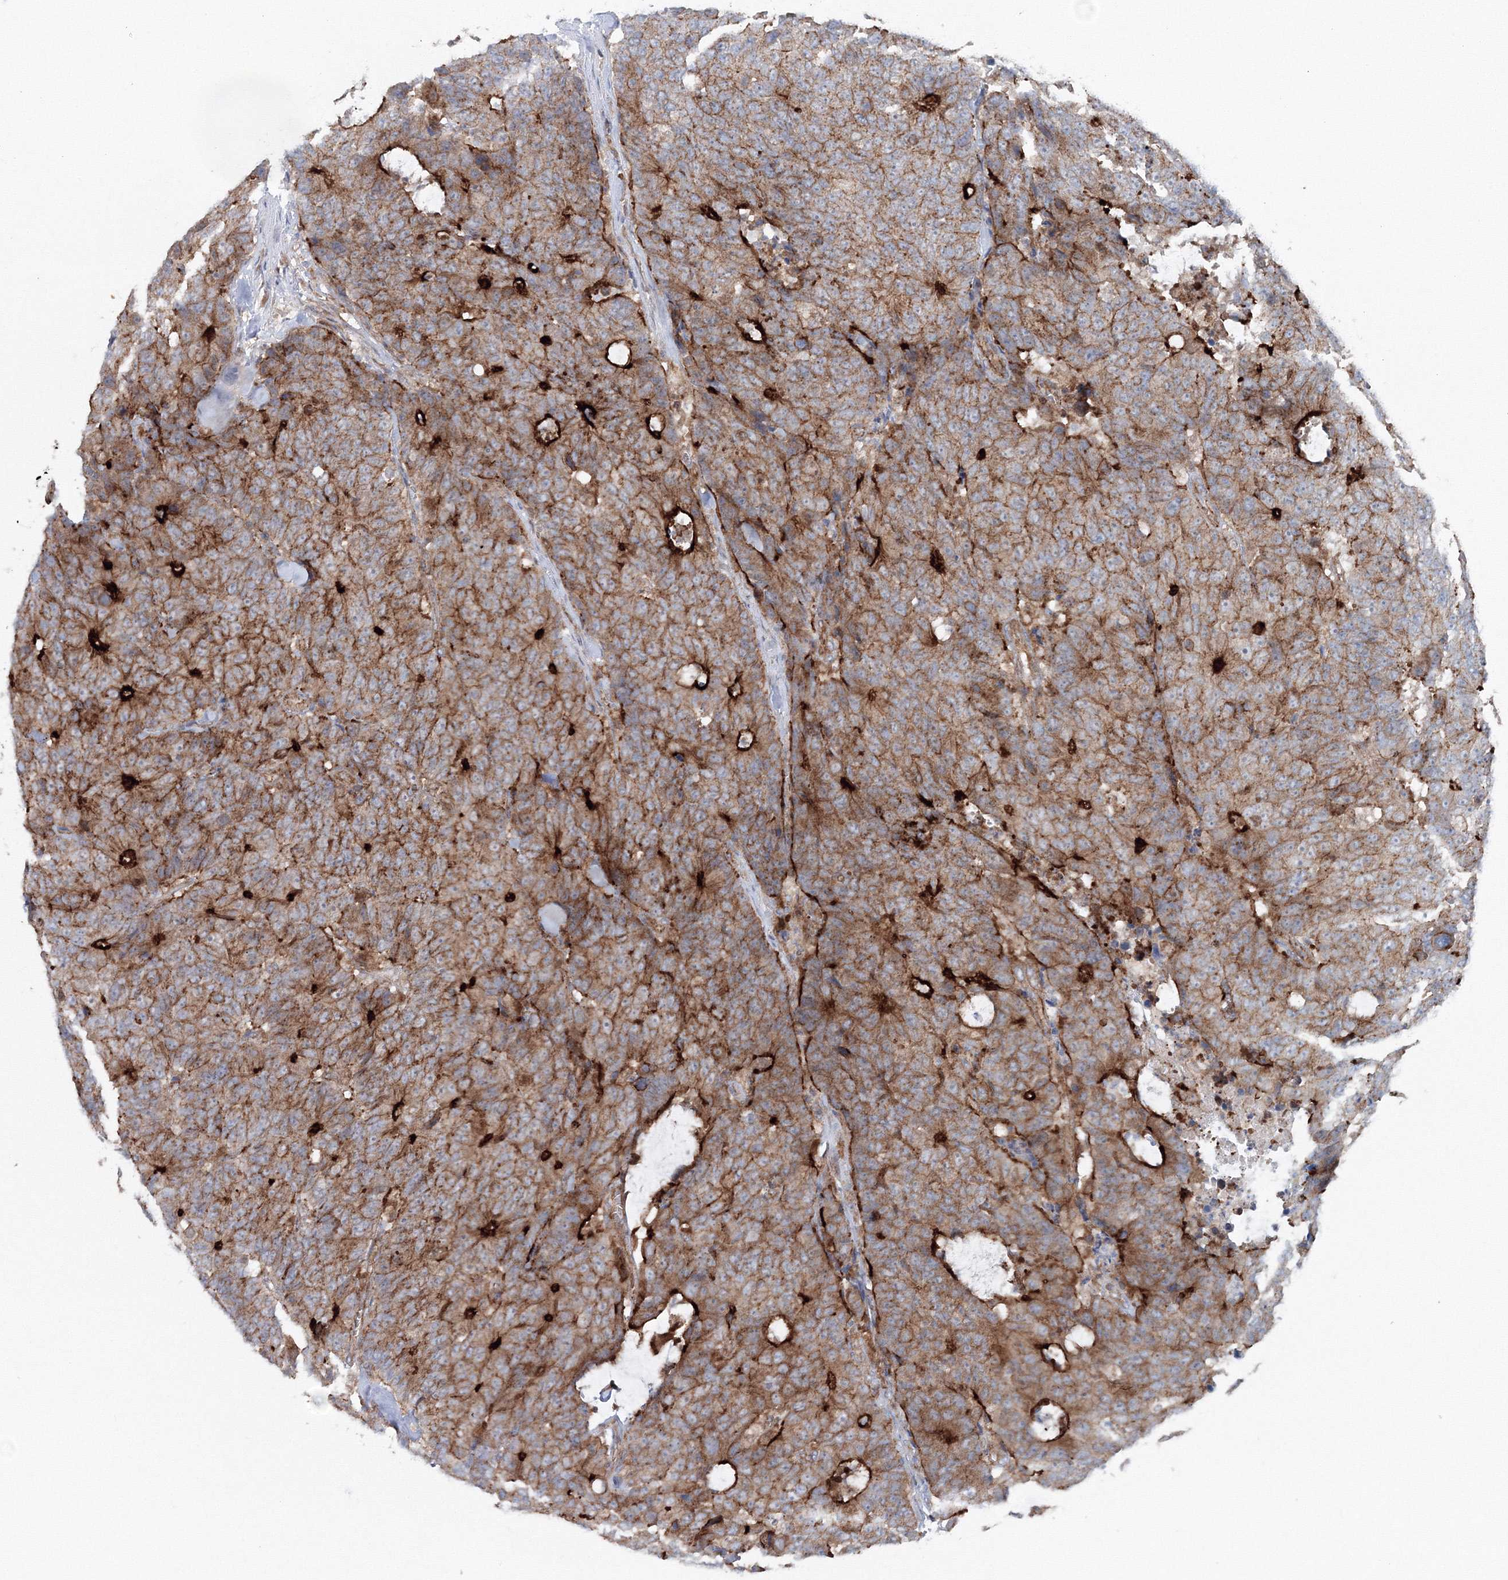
{"staining": {"intensity": "moderate", "quantity": ">75%", "location": "cytoplasmic/membranous"}, "tissue": "colorectal cancer", "cell_type": "Tumor cells", "image_type": "cancer", "snomed": [{"axis": "morphology", "description": "Adenocarcinoma, NOS"}, {"axis": "topography", "description": "Colon"}], "caption": "Immunohistochemistry (IHC) of colorectal adenocarcinoma exhibits medium levels of moderate cytoplasmic/membranous positivity in about >75% of tumor cells.", "gene": "GGA2", "patient": {"sex": "female", "age": 86}}